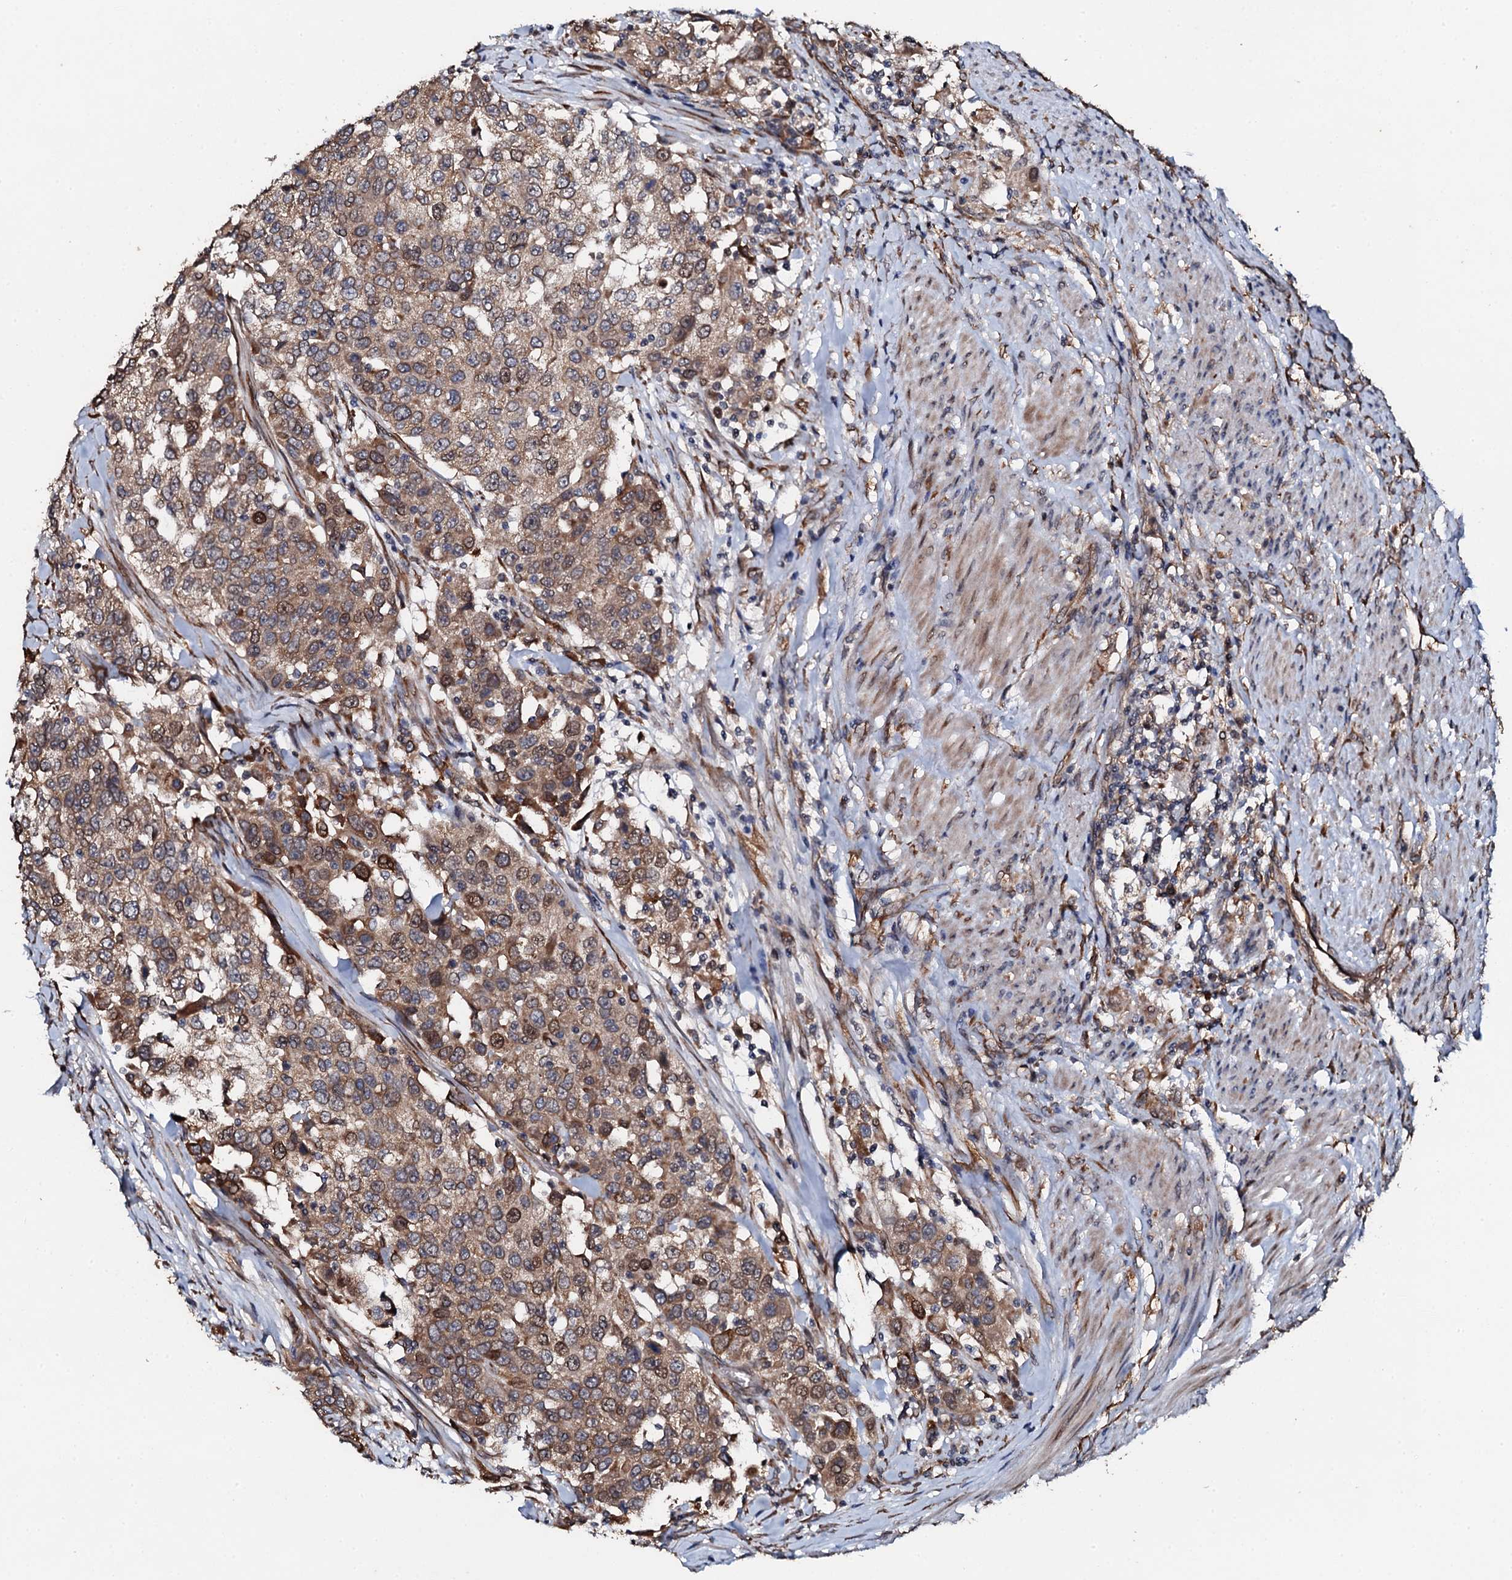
{"staining": {"intensity": "moderate", "quantity": ">75%", "location": "cytoplasmic/membranous,nuclear"}, "tissue": "urothelial cancer", "cell_type": "Tumor cells", "image_type": "cancer", "snomed": [{"axis": "morphology", "description": "Urothelial carcinoma, High grade"}, {"axis": "topography", "description": "Urinary bladder"}], "caption": "An IHC micrograph of neoplastic tissue is shown. Protein staining in brown highlights moderate cytoplasmic/membranous and nuclear positivity in urothelial carcinoma (high-grade) within tumor cells.", "gene": "ADAMTS10", "patient": {"sex": "female", "age": 80}}